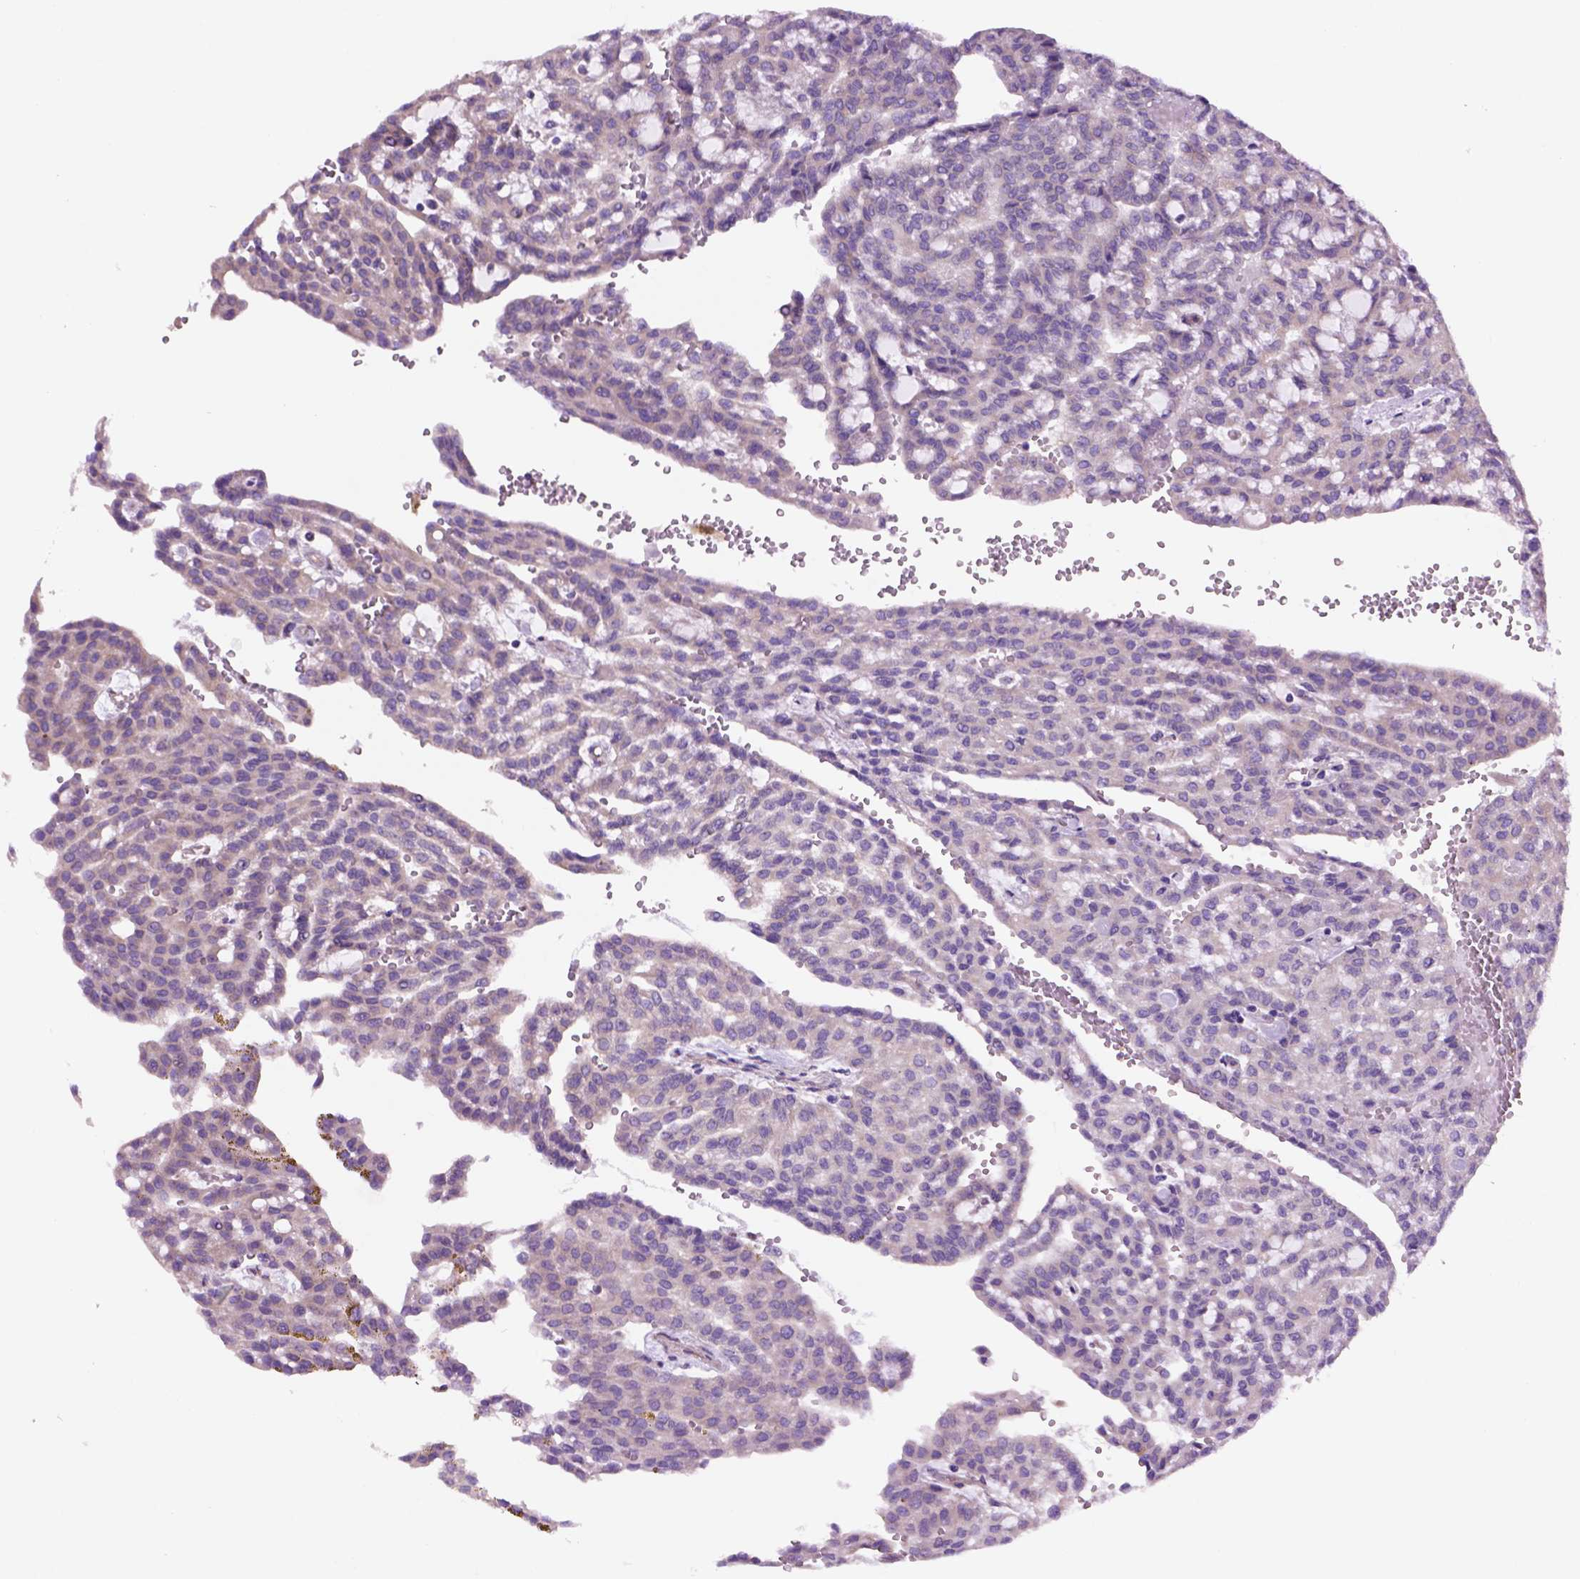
{"staining": {"intensity": "negative", "quantity": "none", "location": "none"}, "tissue": "renal cancer", "cell_type": "Tumor cells", "image_type": "cancer", "snomed": [{"axis": "morphology", "description": "Adenocarcinoma, NOS"}, {"axis": "topography", "description": "Kidney"}], "caption": "High magnification brightfield microscopy of renal adenocarcinoma stained with DAB (3,3'-diaminobenzidine) (brown) and counterstained with hematoxylin (blue): tumor cells show no significant staining.", "gene": "PIAS3", "patient": {"sex": "male", "age": 63}}